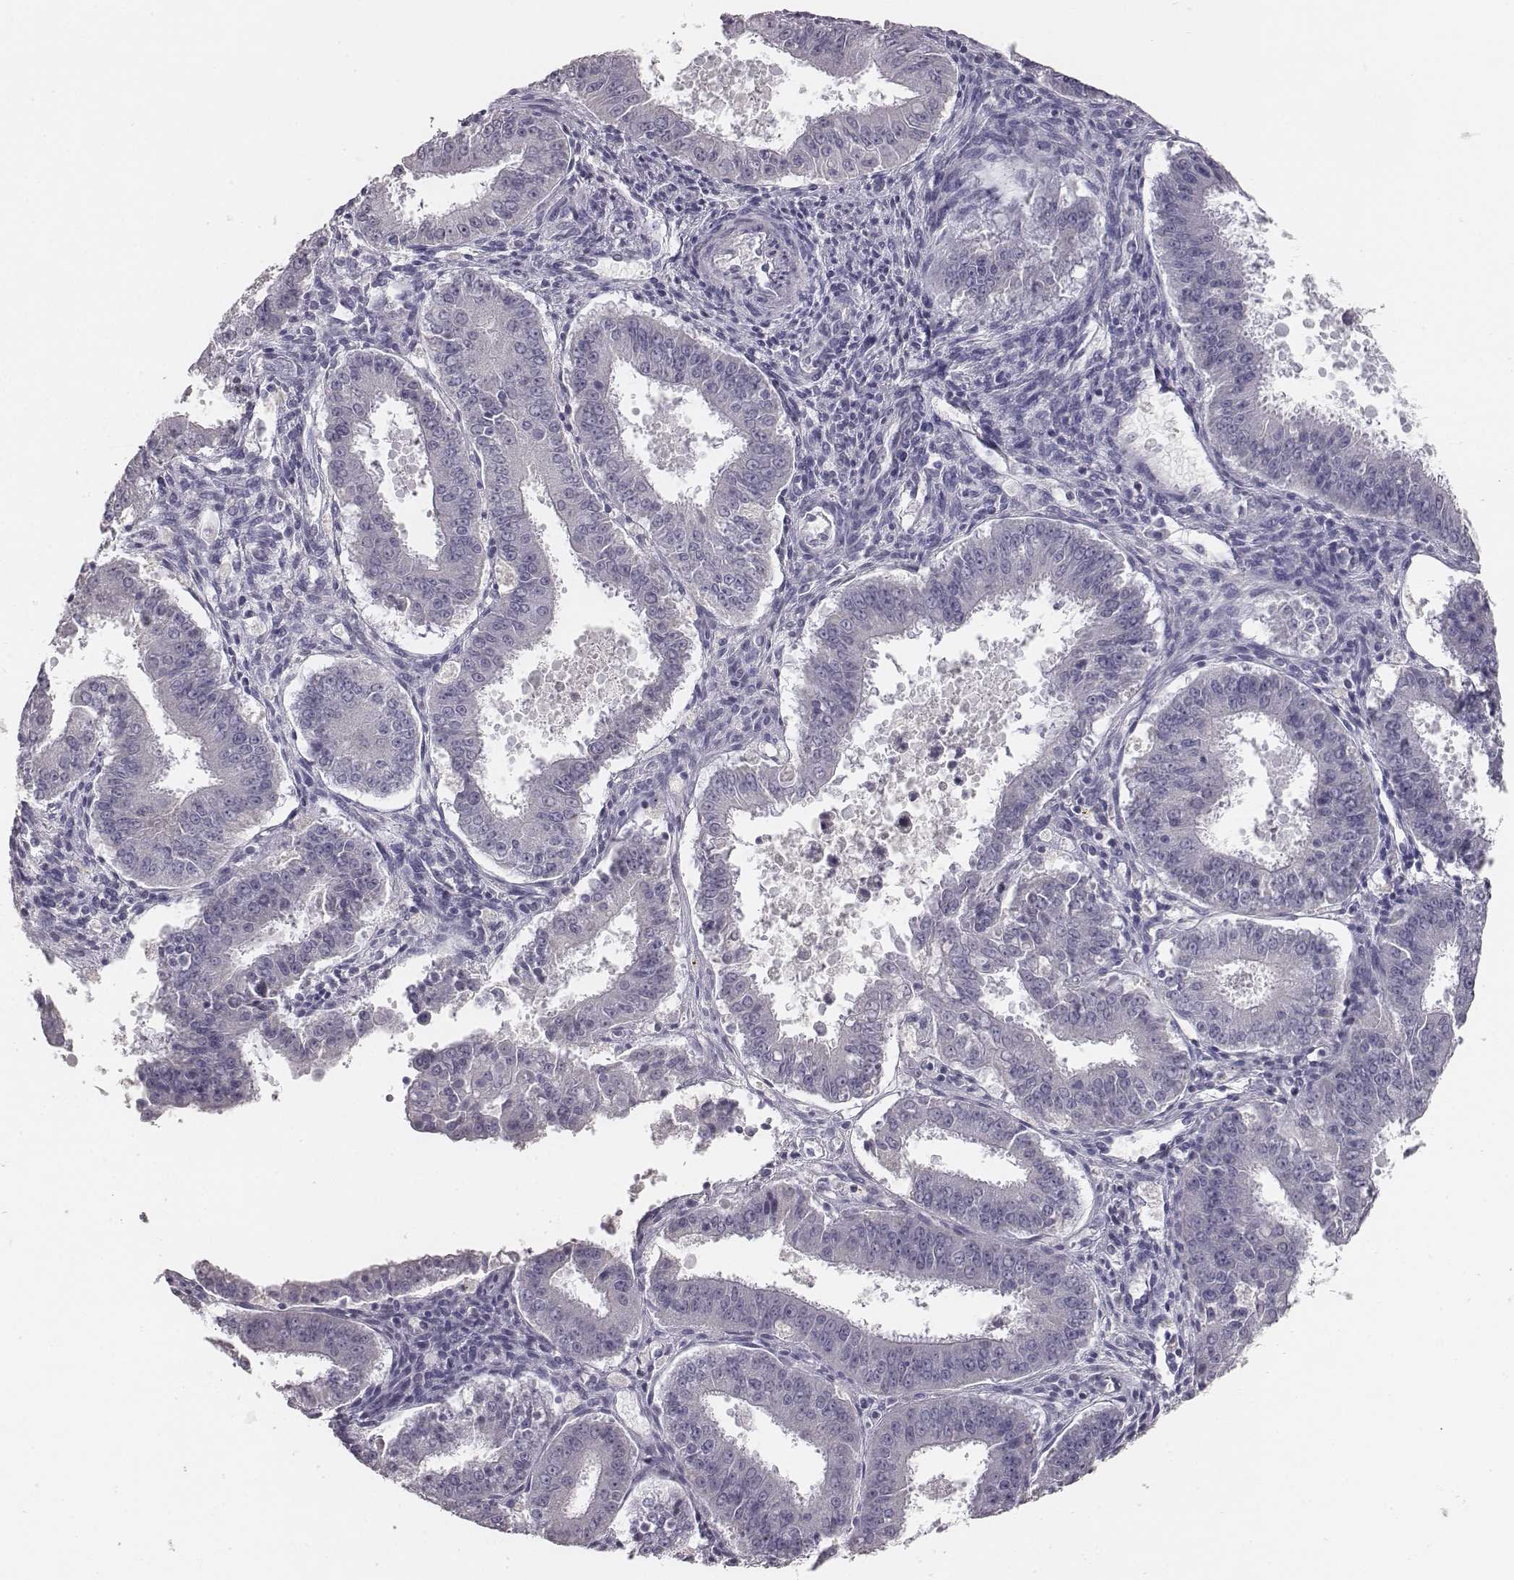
{"staining": {"intensity": "negative", "quantity": "none", "location": "none"}, "tissue": "ovarian cancer", "cell_type": "Tumor cells", "image_type": "cancer", "snomed": [{"axis": "morphology", "description": "Carcinoma, endometroid"}, {"axis": "topography", "description": "Ovary"}], "caption": "DAB (3,3'-diaminobenzidine) immunohistochemical staining of human ovarian endometroid carcinoma reveals no significant staining in tumor cells.", "gene": "MYH6", "patient": {"sex": "female", "age": 42}}